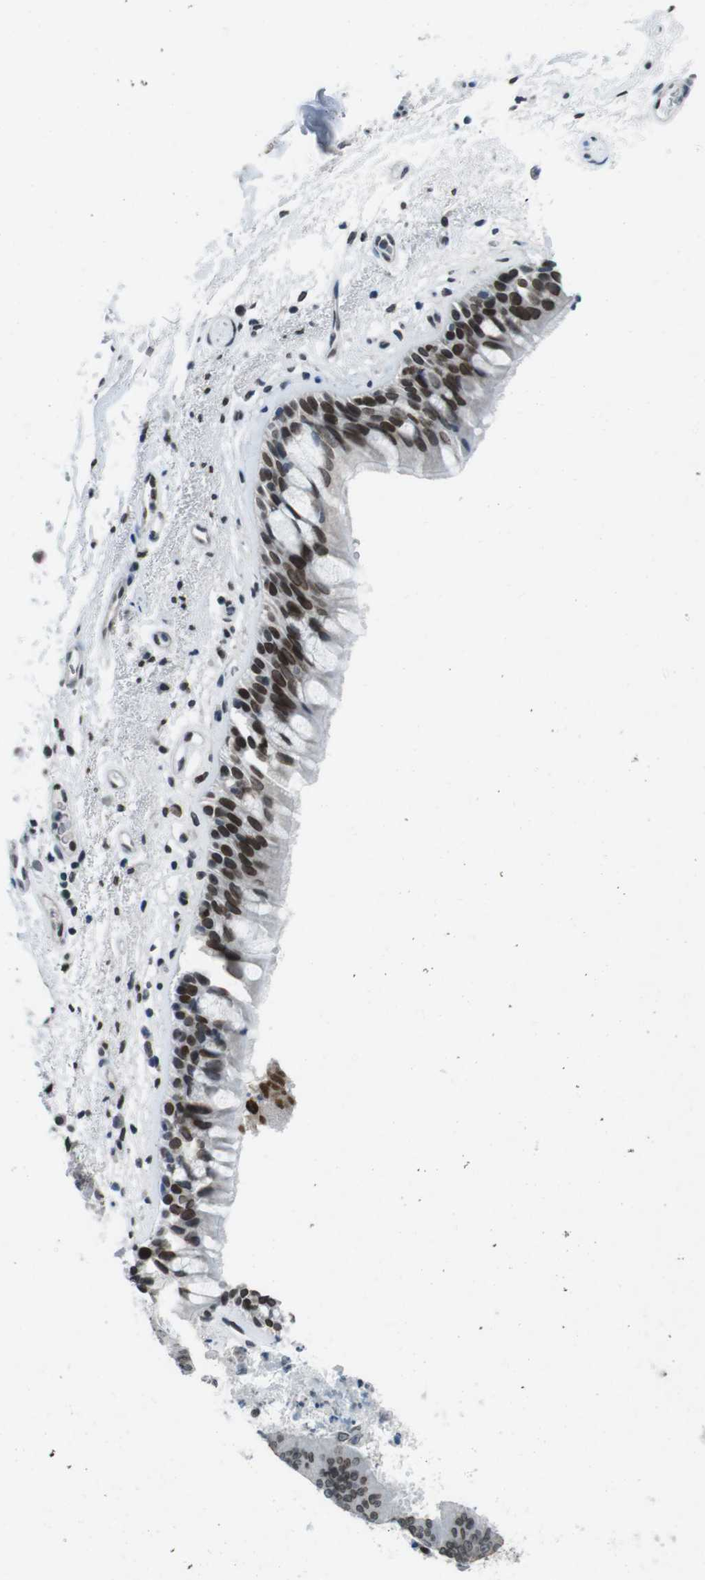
{"staining": {"intensity": "strong", "quantity": ">75%", "location": "cytoplasmic/membranous,nuclear"}, "tissue": "bronchus", "cell_type": "Respiratory epithelial cells", "image_type": "normal", "snomed": [{"axis": "morphology", "description": "Normal tissue, NOS"}, {"axis": "morphology", "description": "Adenocarcinoma, NOS"}, {"axis": "topography", "description": "Bronchus"}, {"axis": "topography", "description": "Lung"}], "caption": "The histopathology image shows immunohistochemical staining of benign bronchus. There is strong cytoplasmic/membranous,nuclear positivity is identified in approximately >75% of respiratory epithelial cells.", "gene": "MAD1L1", "patient": {"sex": "female", "age": 54}}